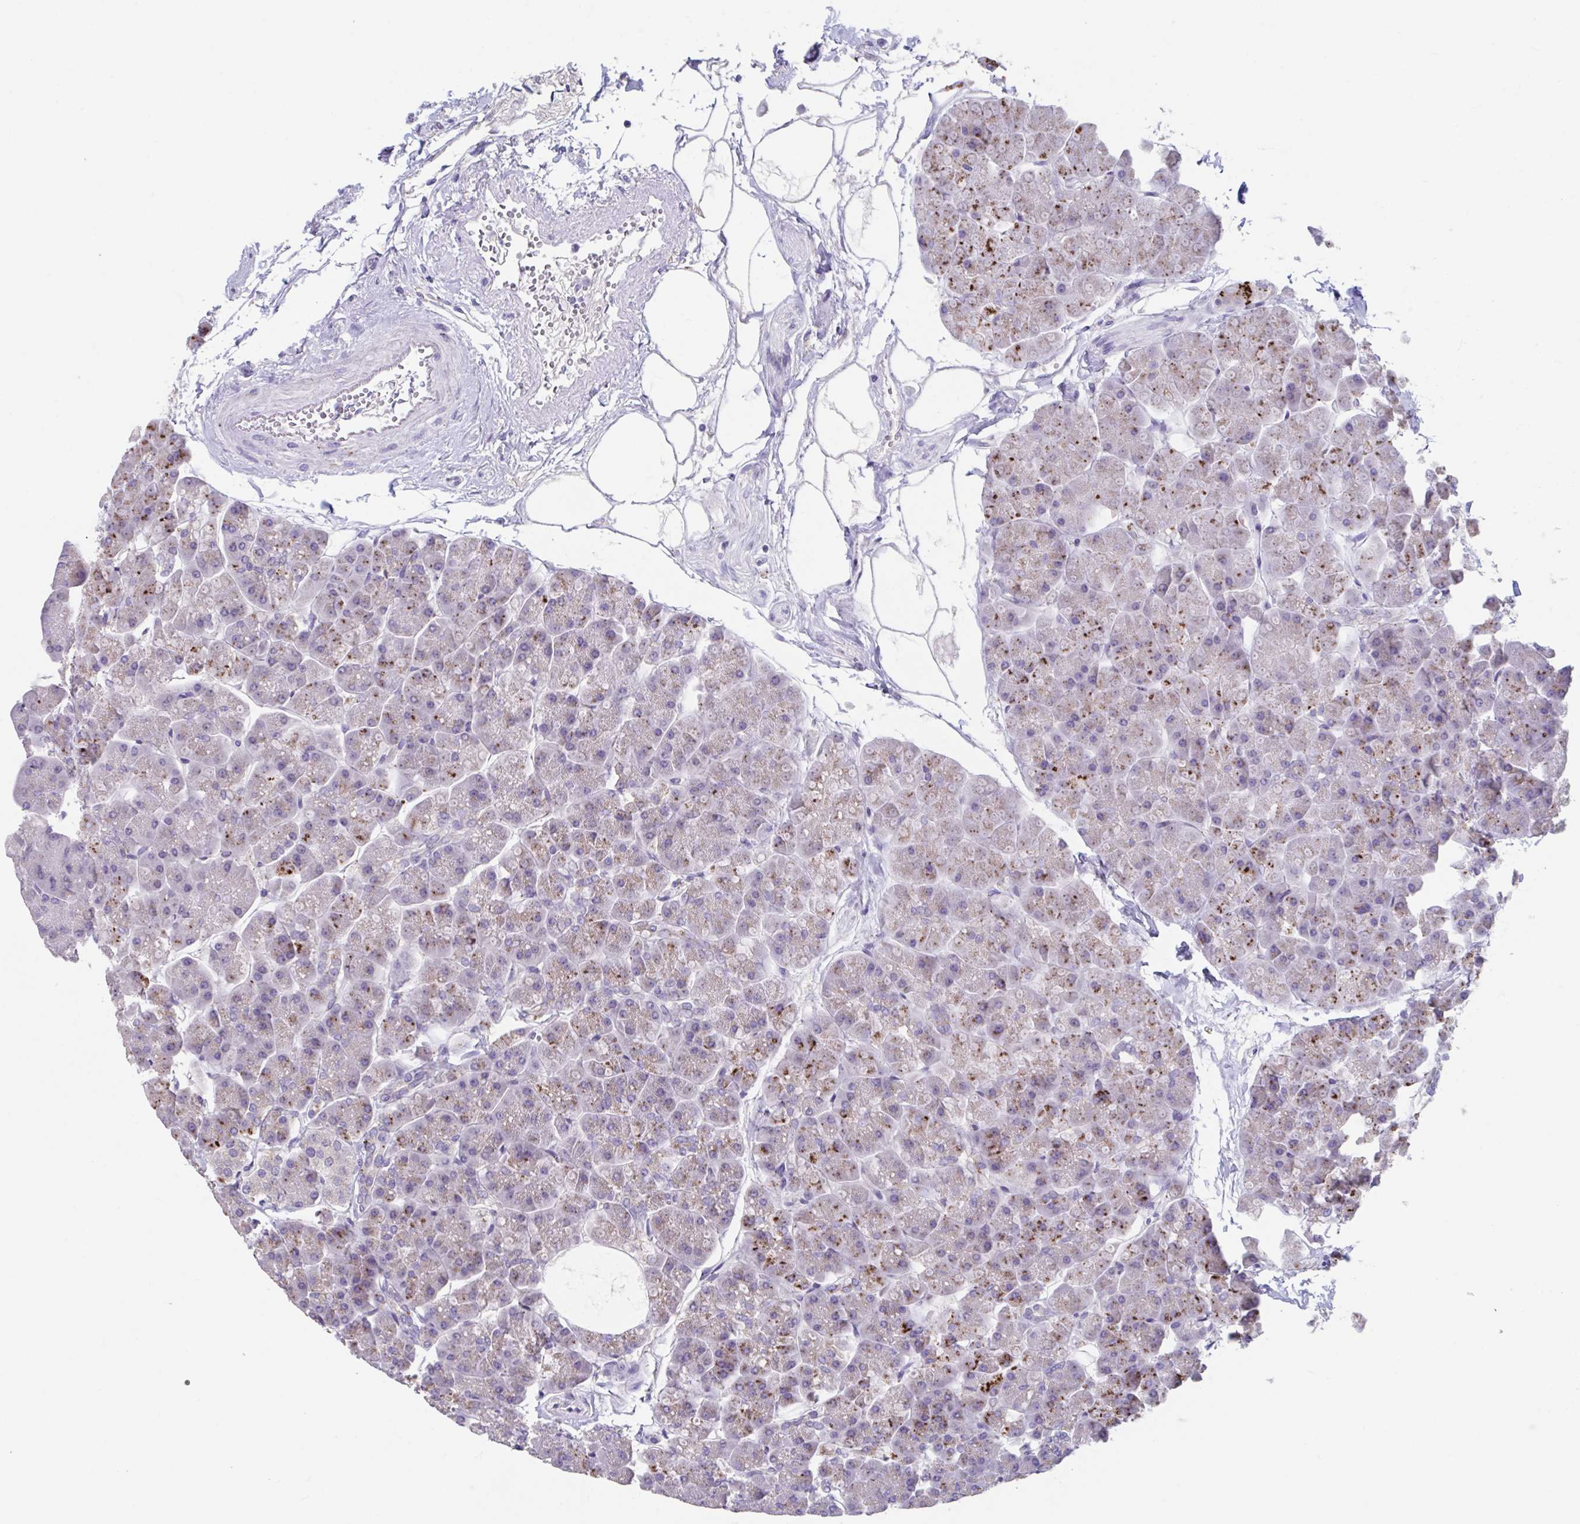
{"staining": {"intensity": "moderate", "quantity": "25%-75%", "location": "cytoplasmic/membranous"}, "tissue": "pancreas", "cell_type": "Exocrine glandular cells", "image_type": "normal", "snomed": [{"axis": "morphology", "description": "Normal tissue, NOS"}, {"axis": "topography", "description": "Pancreas"}, {"axis": "topography", "description": "Peripheral nerve tissue"}], "caption": "Pancreas was stained to show a protein in brown. There is medium levels of moderate cytoplasmic/membranous positivity in about 25%-75% of exocrine glandular cells. (Brightfield microscopy of DAB IHC at high magnification).", "gene": "GPR162", "patient": {"sex": "male", "age": 54}}